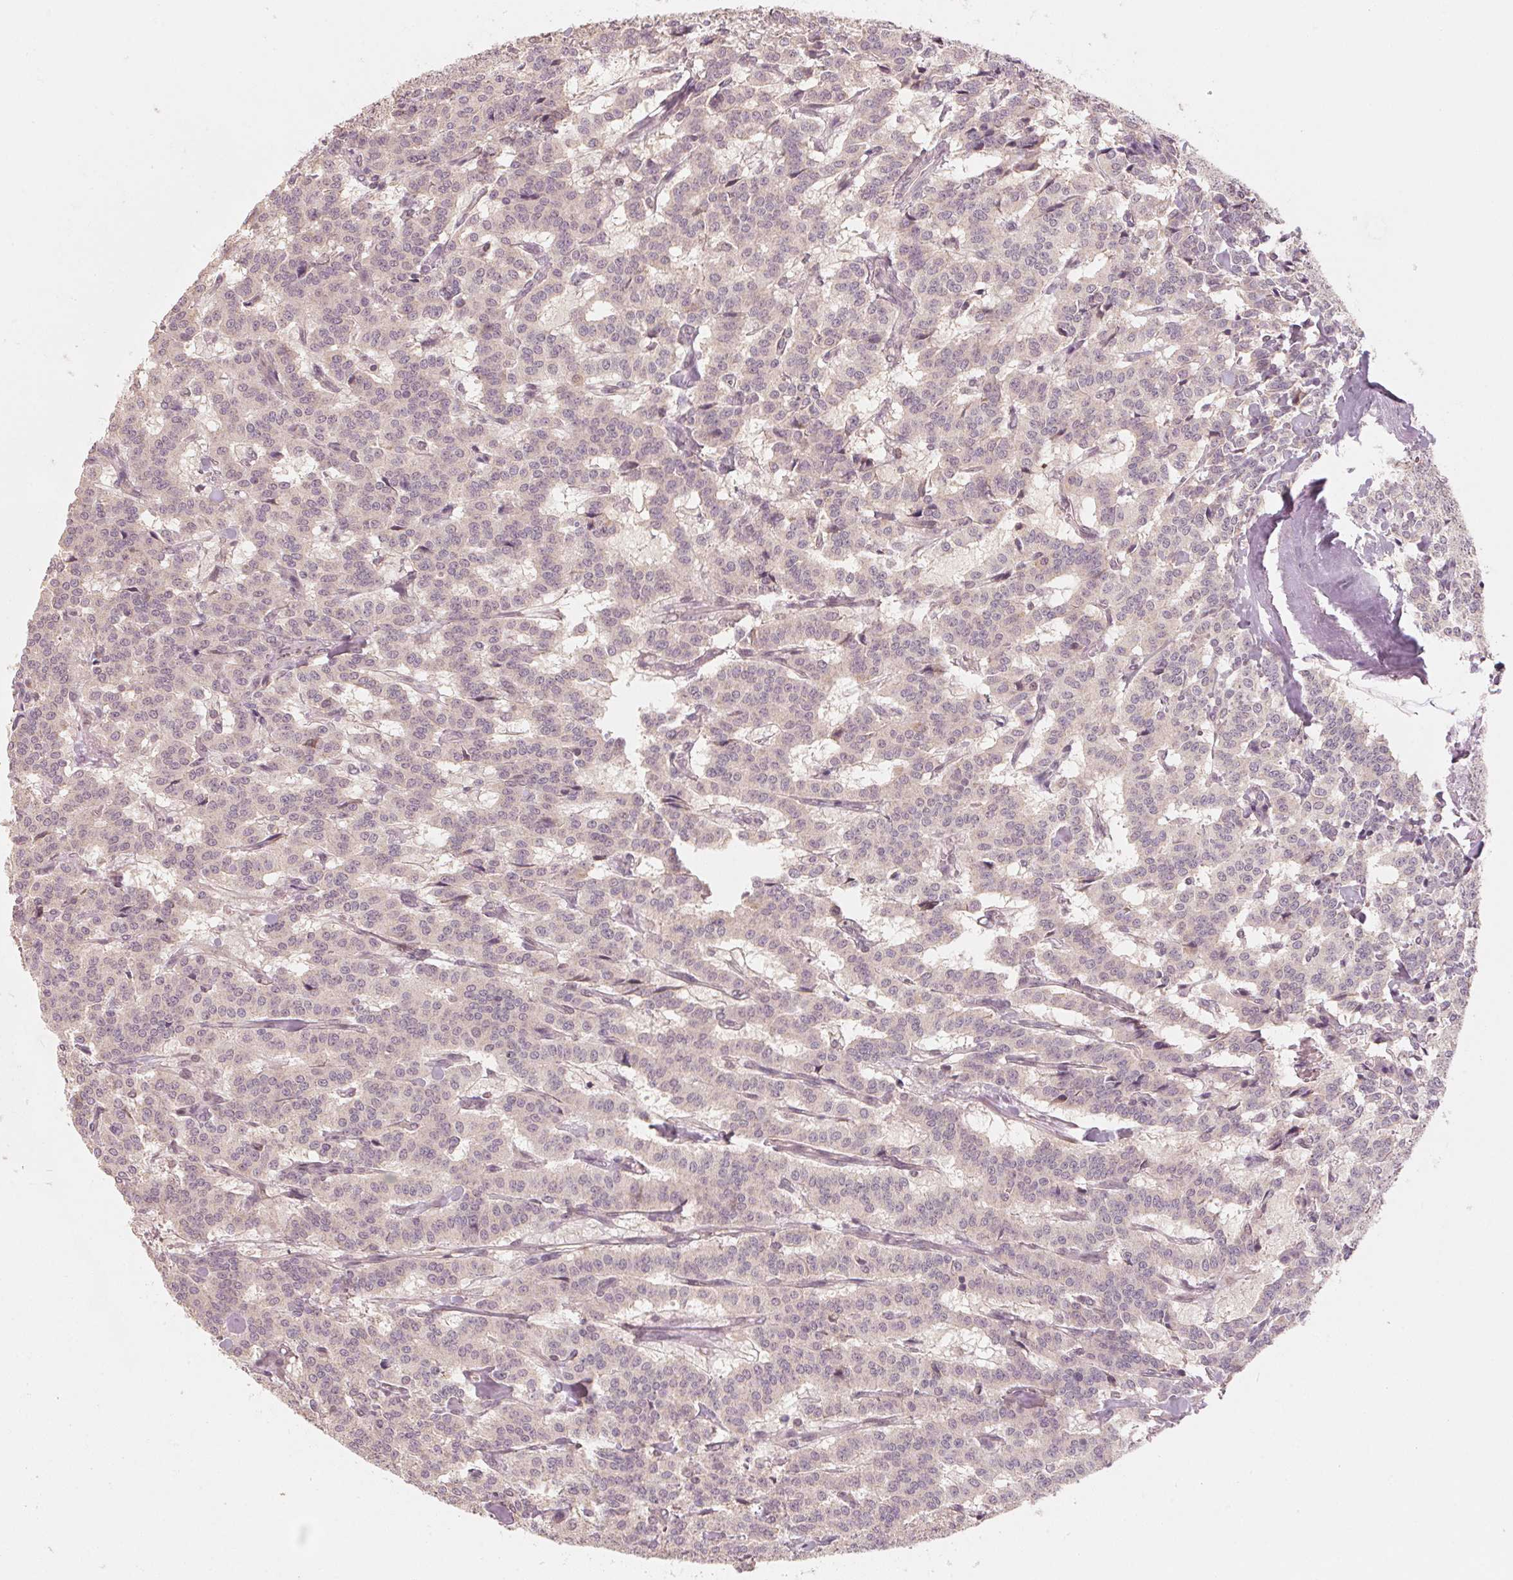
{"staining": {"intensity": "negative", "quantity": "none", "location": "none"}, "tissue": "carcinoid", "cell_type": "Tumor cells", "image_type": "cancer", "snomed": [{"axis": "morphology", "description": "Carcinoid, malignant, NOS"}, {"axis": "topography", "description": "Lung"}], "caption": "Carcinoid was stained to show a protein in brown. There is no significant expression in tumor cells.", "gene": "C2orf73", "patient": {"sex": "female", "age": 46}}